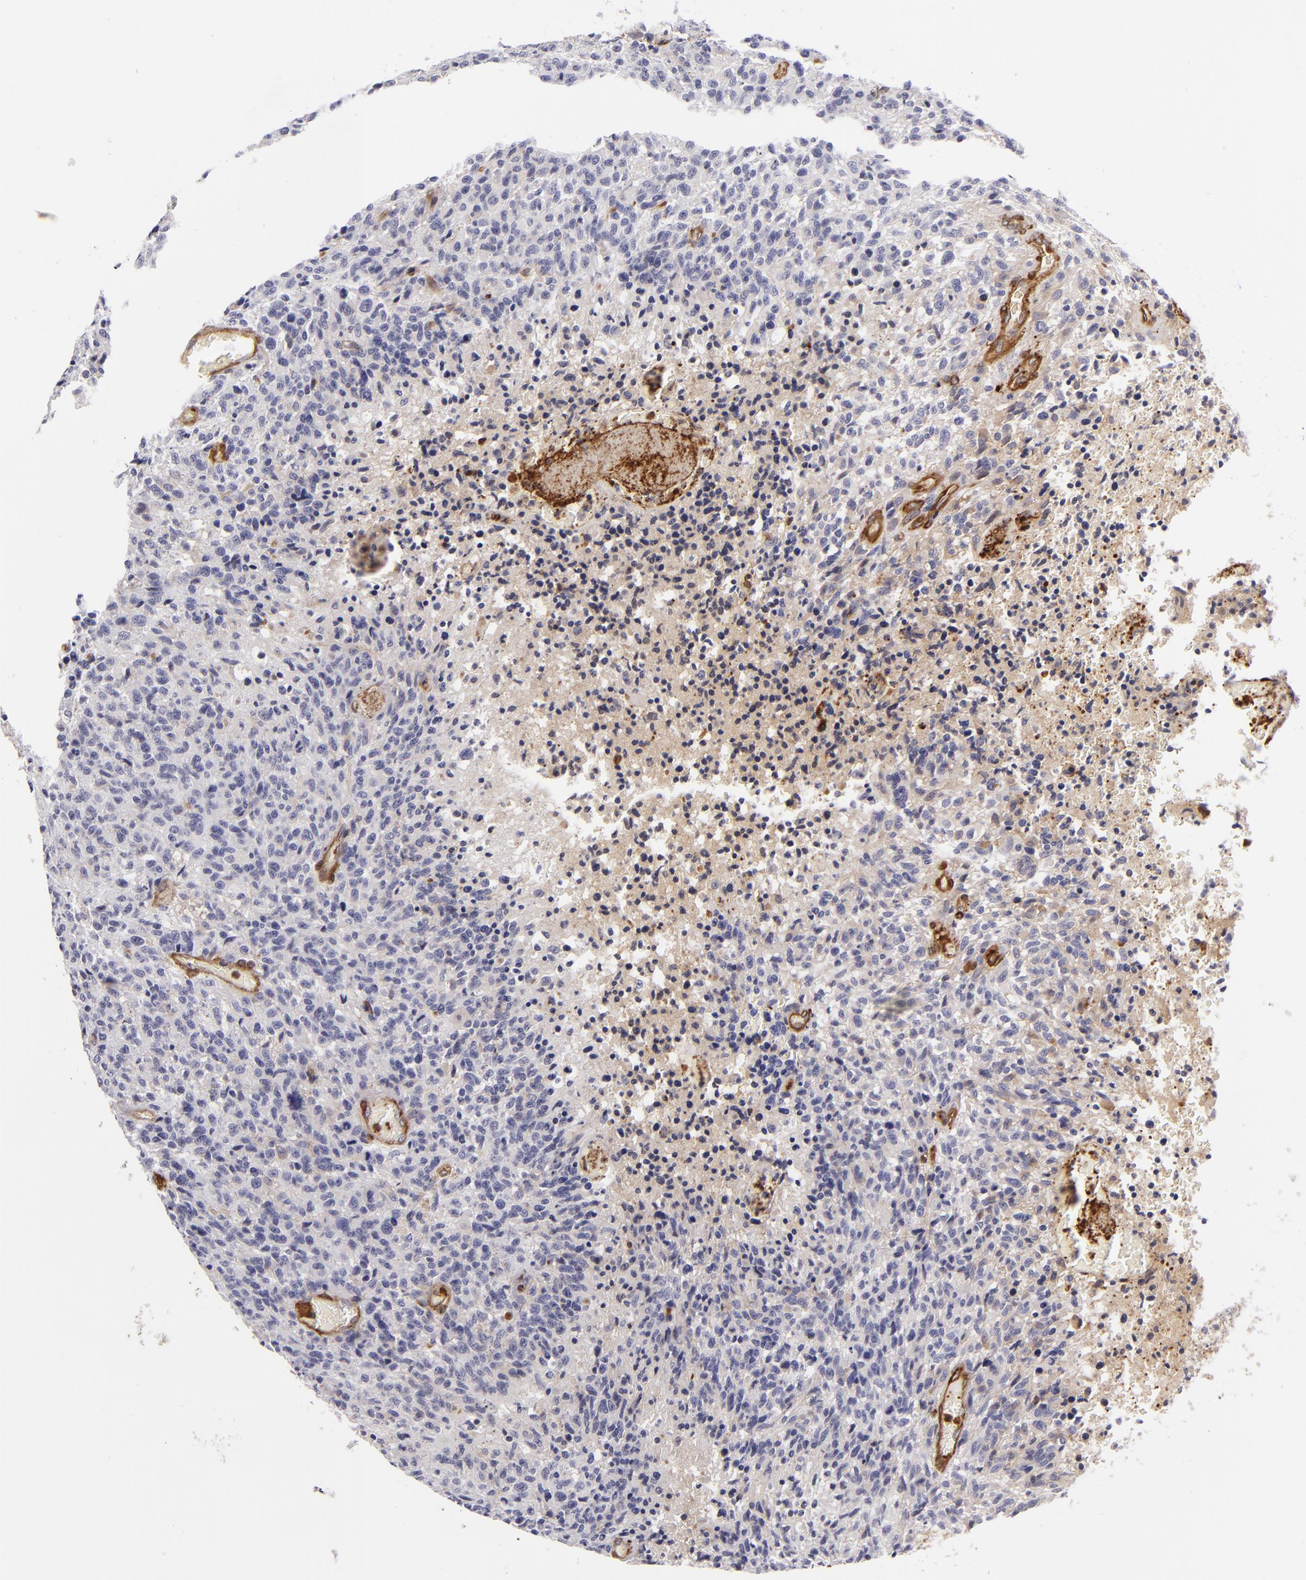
{"staining": {"intensity": "weak", "quantity": "25%-75%", "location": "cytoplasmic/membranous"}, "tissue": "glioma", "cell_type": "Tumor cells", "image_type": "cancer", "snomed": [{"axis": "morphology", "description": "Glioma, malignant, High grade"}, {"axis": "topography", "description": "Brain"}], "caption": "High-magnification brightfield microscopy of malignant glioma (high-grade) stained with DAB (3,3'-diaminobenzidine) (brown) and counterstained with hematoxylin (blue). tumor cells exhibit weak cytoplasmic/membranous expression is appreciated in approximately25%-75% of cells.", "gene": "VCL", "patient": {"sex": "male", "age": 36}}